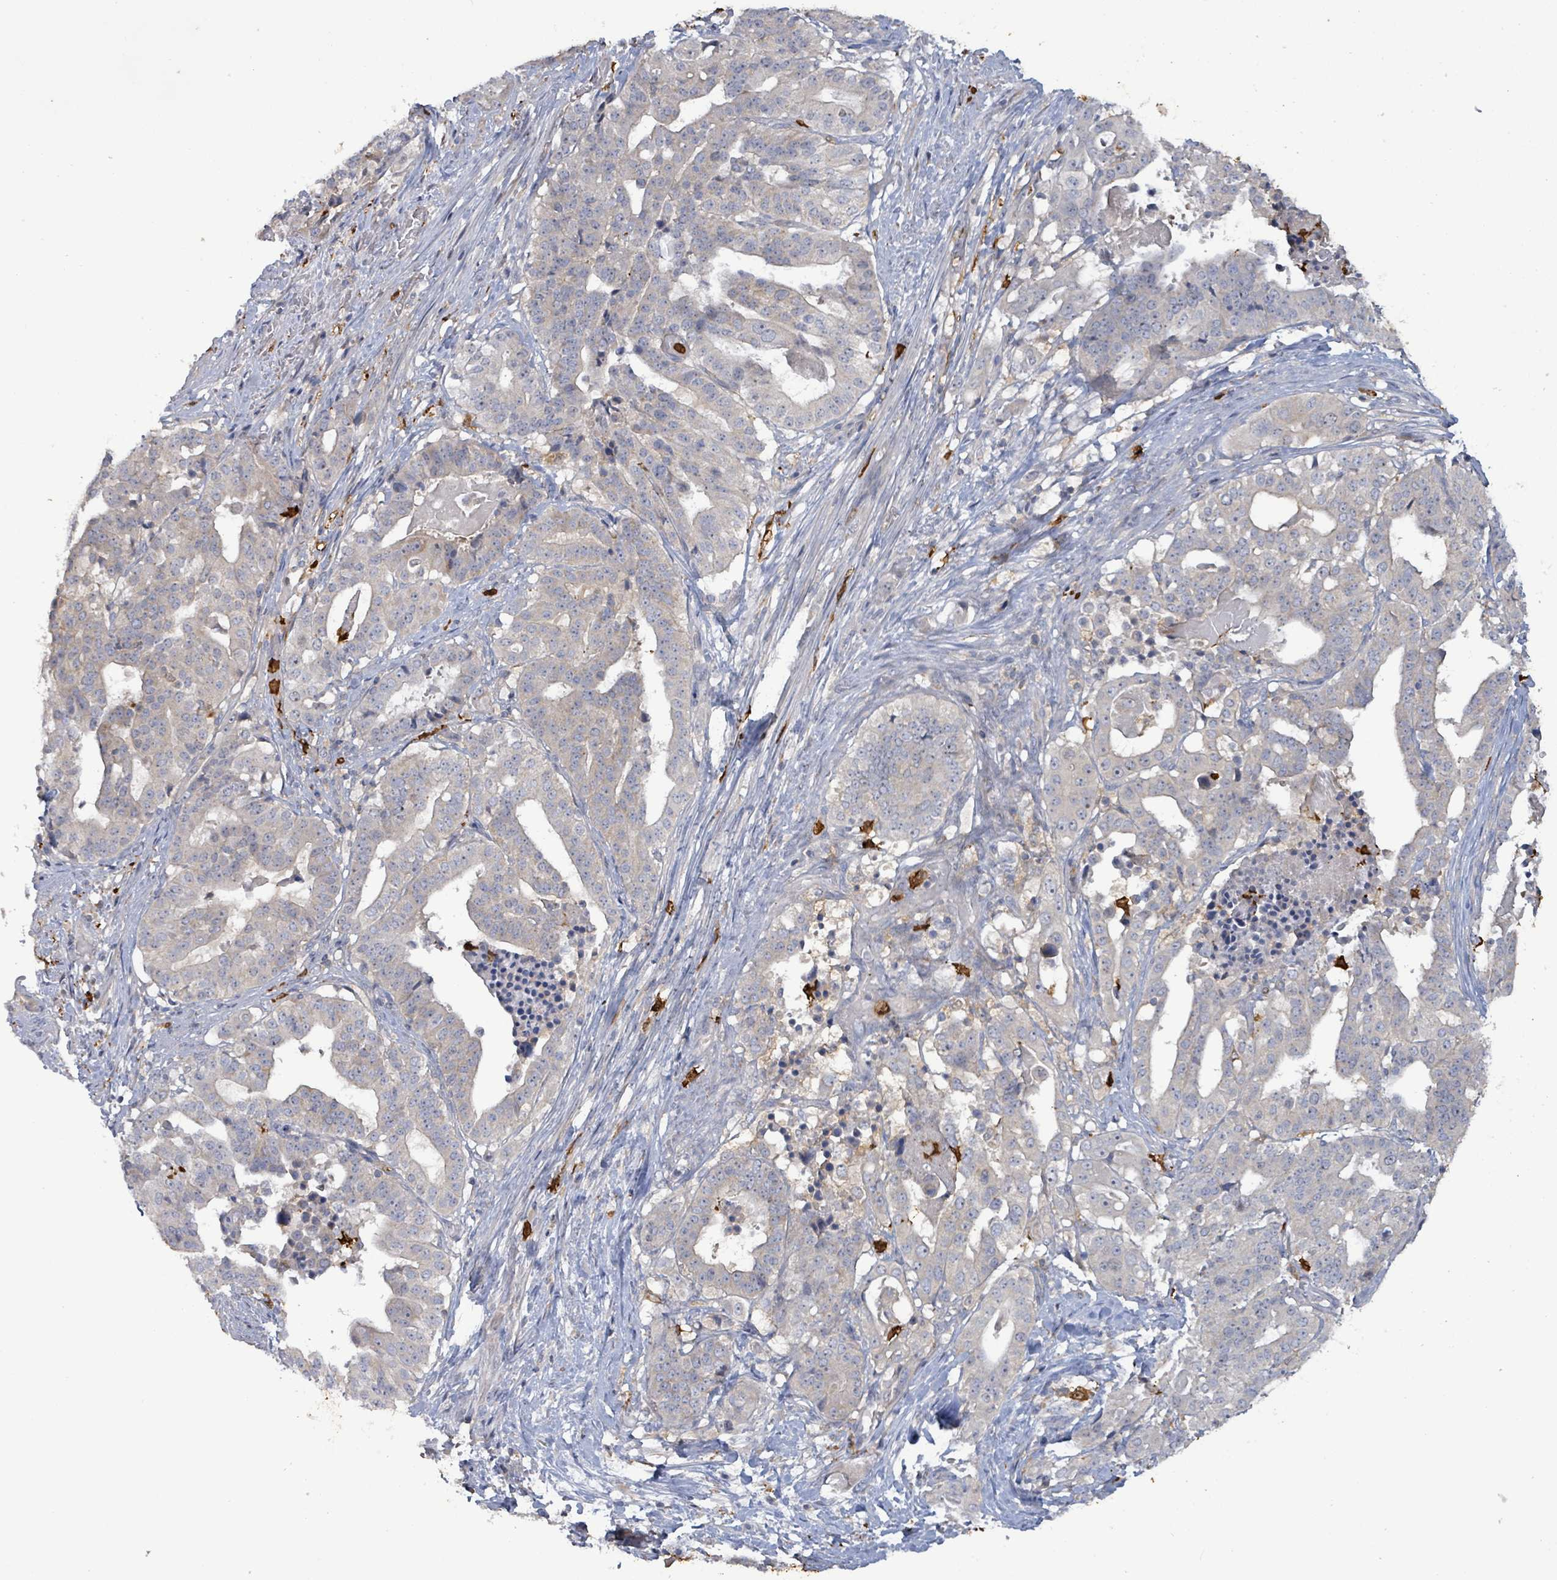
{"staining": {"intensity": "negative", "quantity": "none", "location": "none"}, "tissue": "stomach cancer", "cell_type": "Tumor cells", "image_type": "cancer", "snomed": [{"axis": "morphology", "description": "Adenocarcinoma, NOS"}, {"axis": "topography", "description": "Stomach"}], "caption": "IHC histopathology image of human stomach cancer (adenocarcinoma) stained for a protein (brown), which shows no positivity in tumor cells.", "gene": "FAM210A", "patient": {"sex": "male", "age": 48}}